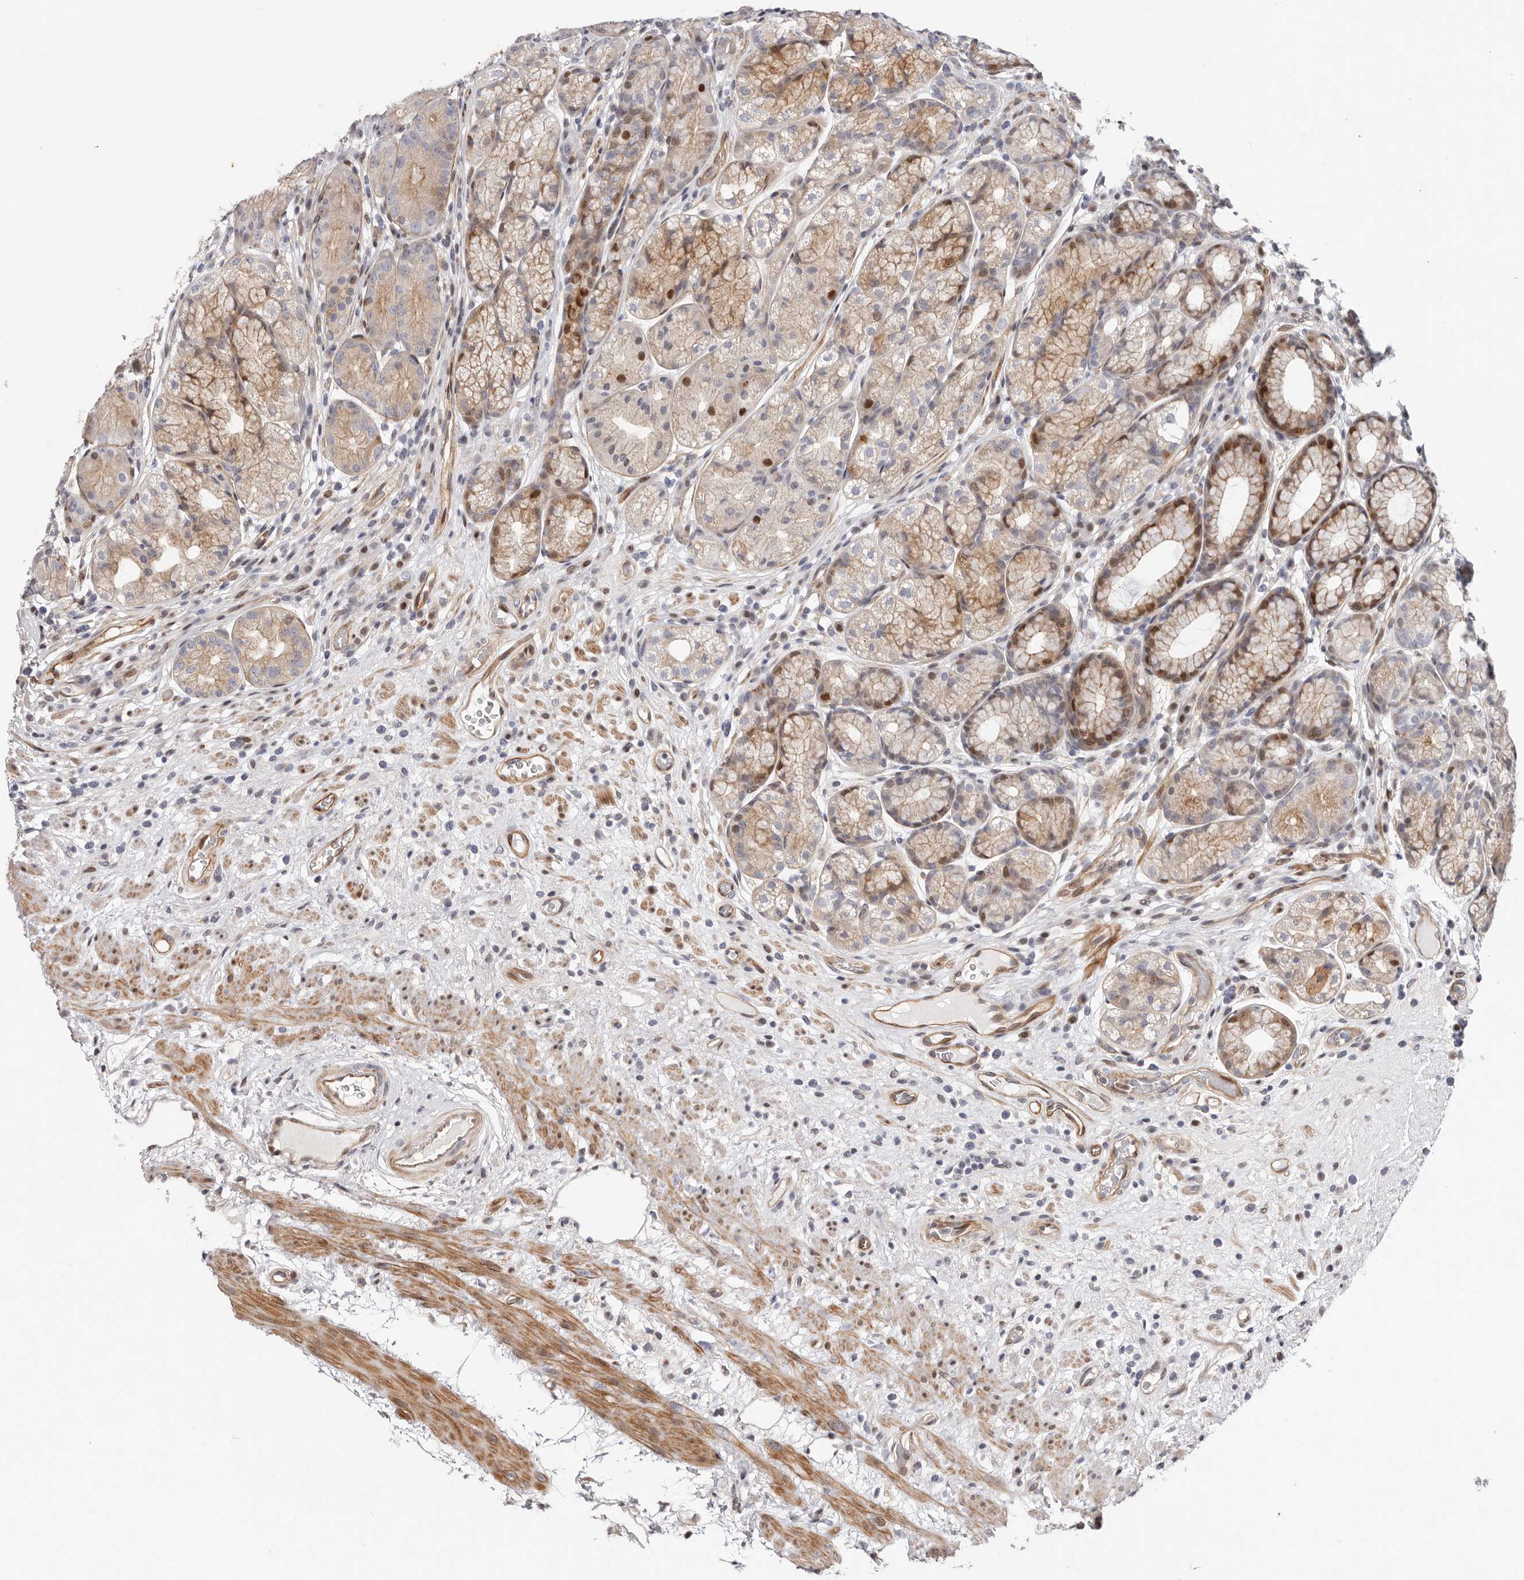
{"staining": {"intensity": "strong", "quantity": "<25%", "location": "cytoplasmic/membranous,nuclear"}, "tissue": "stomach", "cell_type": "Glandular cells", "image_type": "normal", "snomed": [{"axis": "morphology", "description": "Normal tissue, NOS"}, {"axis": "topography", "description": "Stomach"}], "caption": "This photomicrograph shows IHC staining of normal human stomach, with medium strong cytoplasmic/membranous,nuclear positivity in about <25% of glandular cells.", "gene": "EPHX3", "patient": {"sex": "male", "age": 57}}